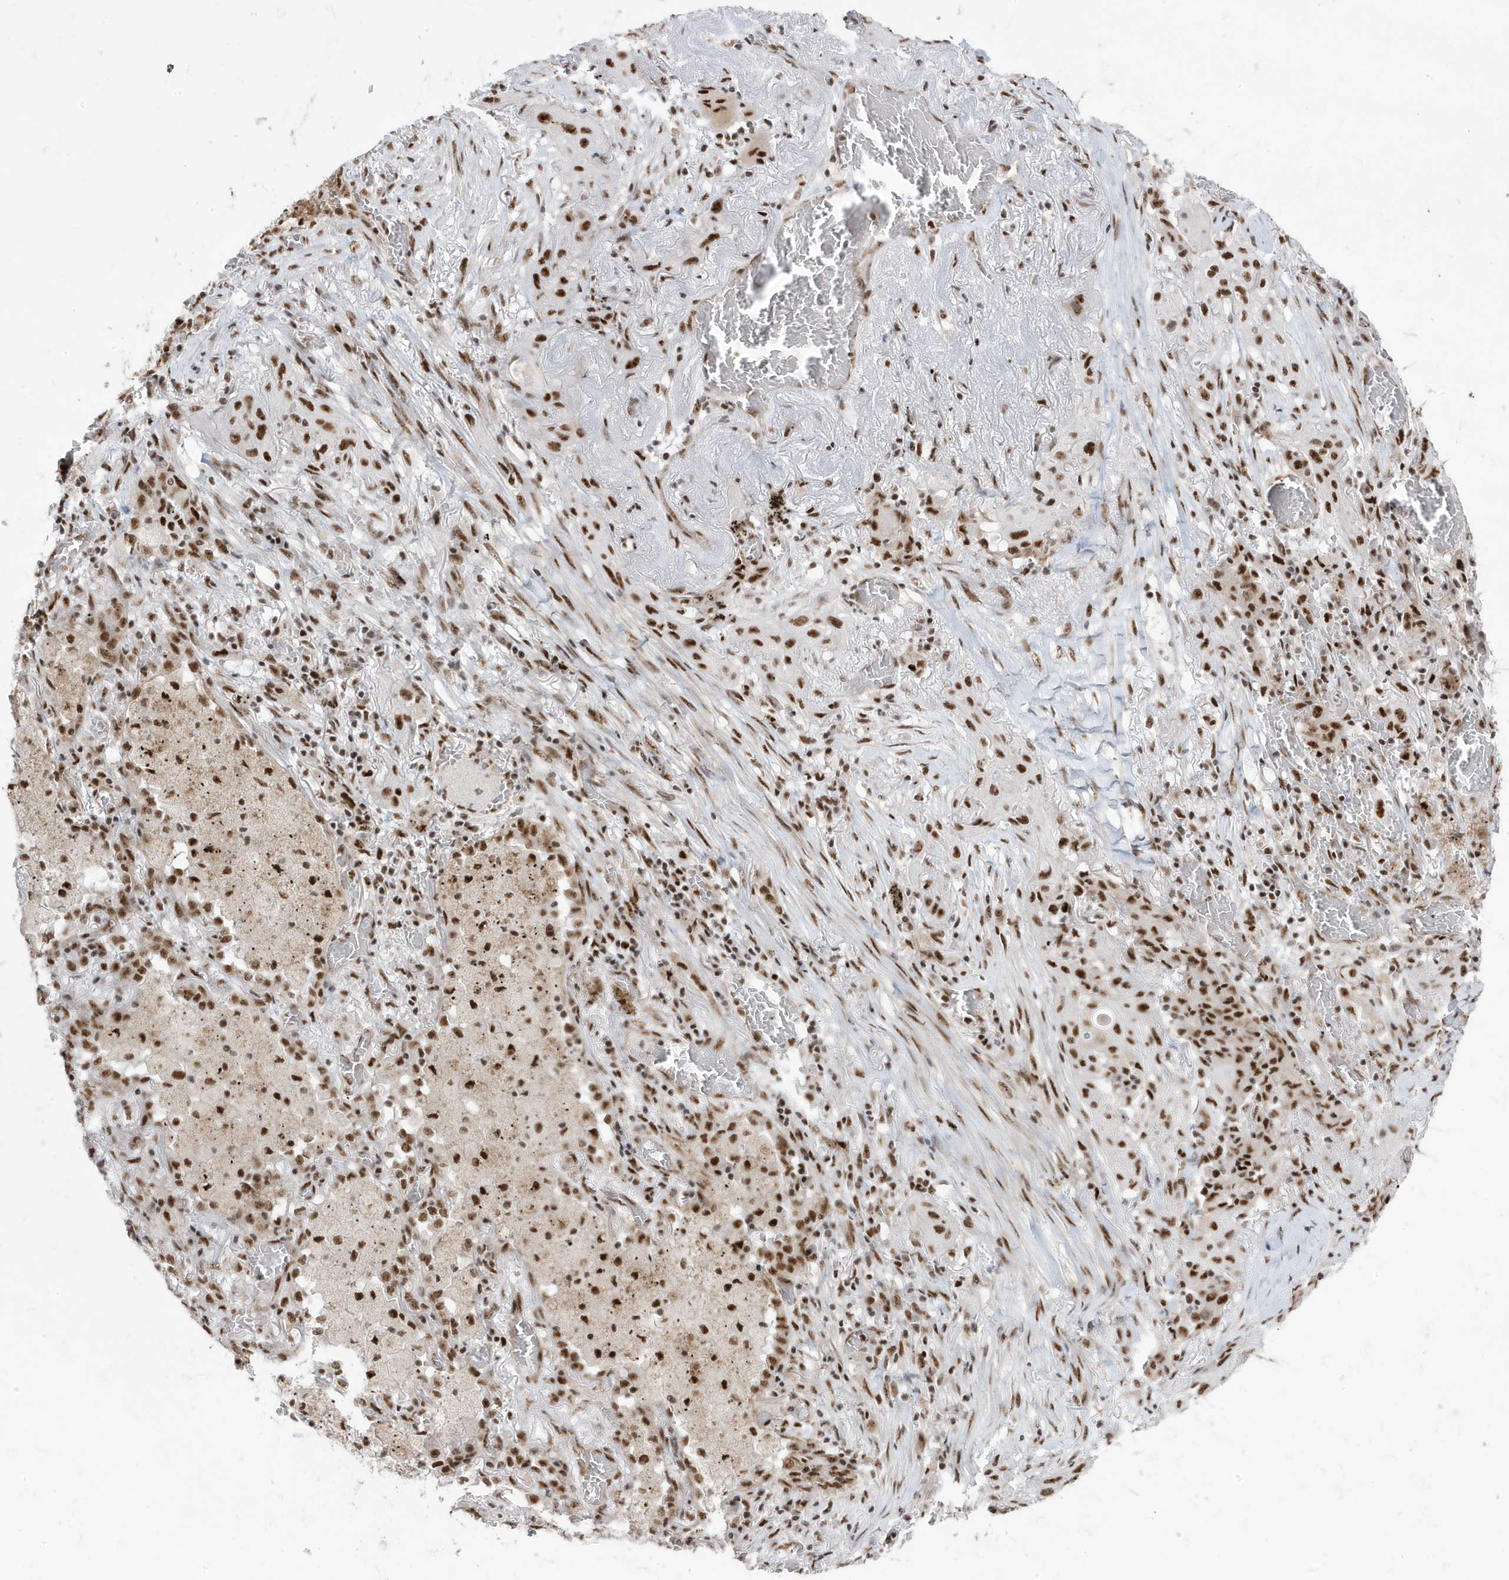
{"staining": {"intensity": "strong", "quantity": ">75%", "location": "nuclear"}, "tissue": "lung cancer", "cell_type": "Tumor cells", "image_type": "cancer", "snomed": [{"axis": "morphology", "description": "Squamous cell carcinoma, NOS"}, {"axis": "topography", "description": "Lung"}], "caption": "IHC (DAB) staining of lung cancer (squamous cell carcinoma) exhibits strong nuclear protein positivity in approximately >75% of tumor cells.", "gene": "MTREX", "patient": {"sex": "female", "age": 47}}